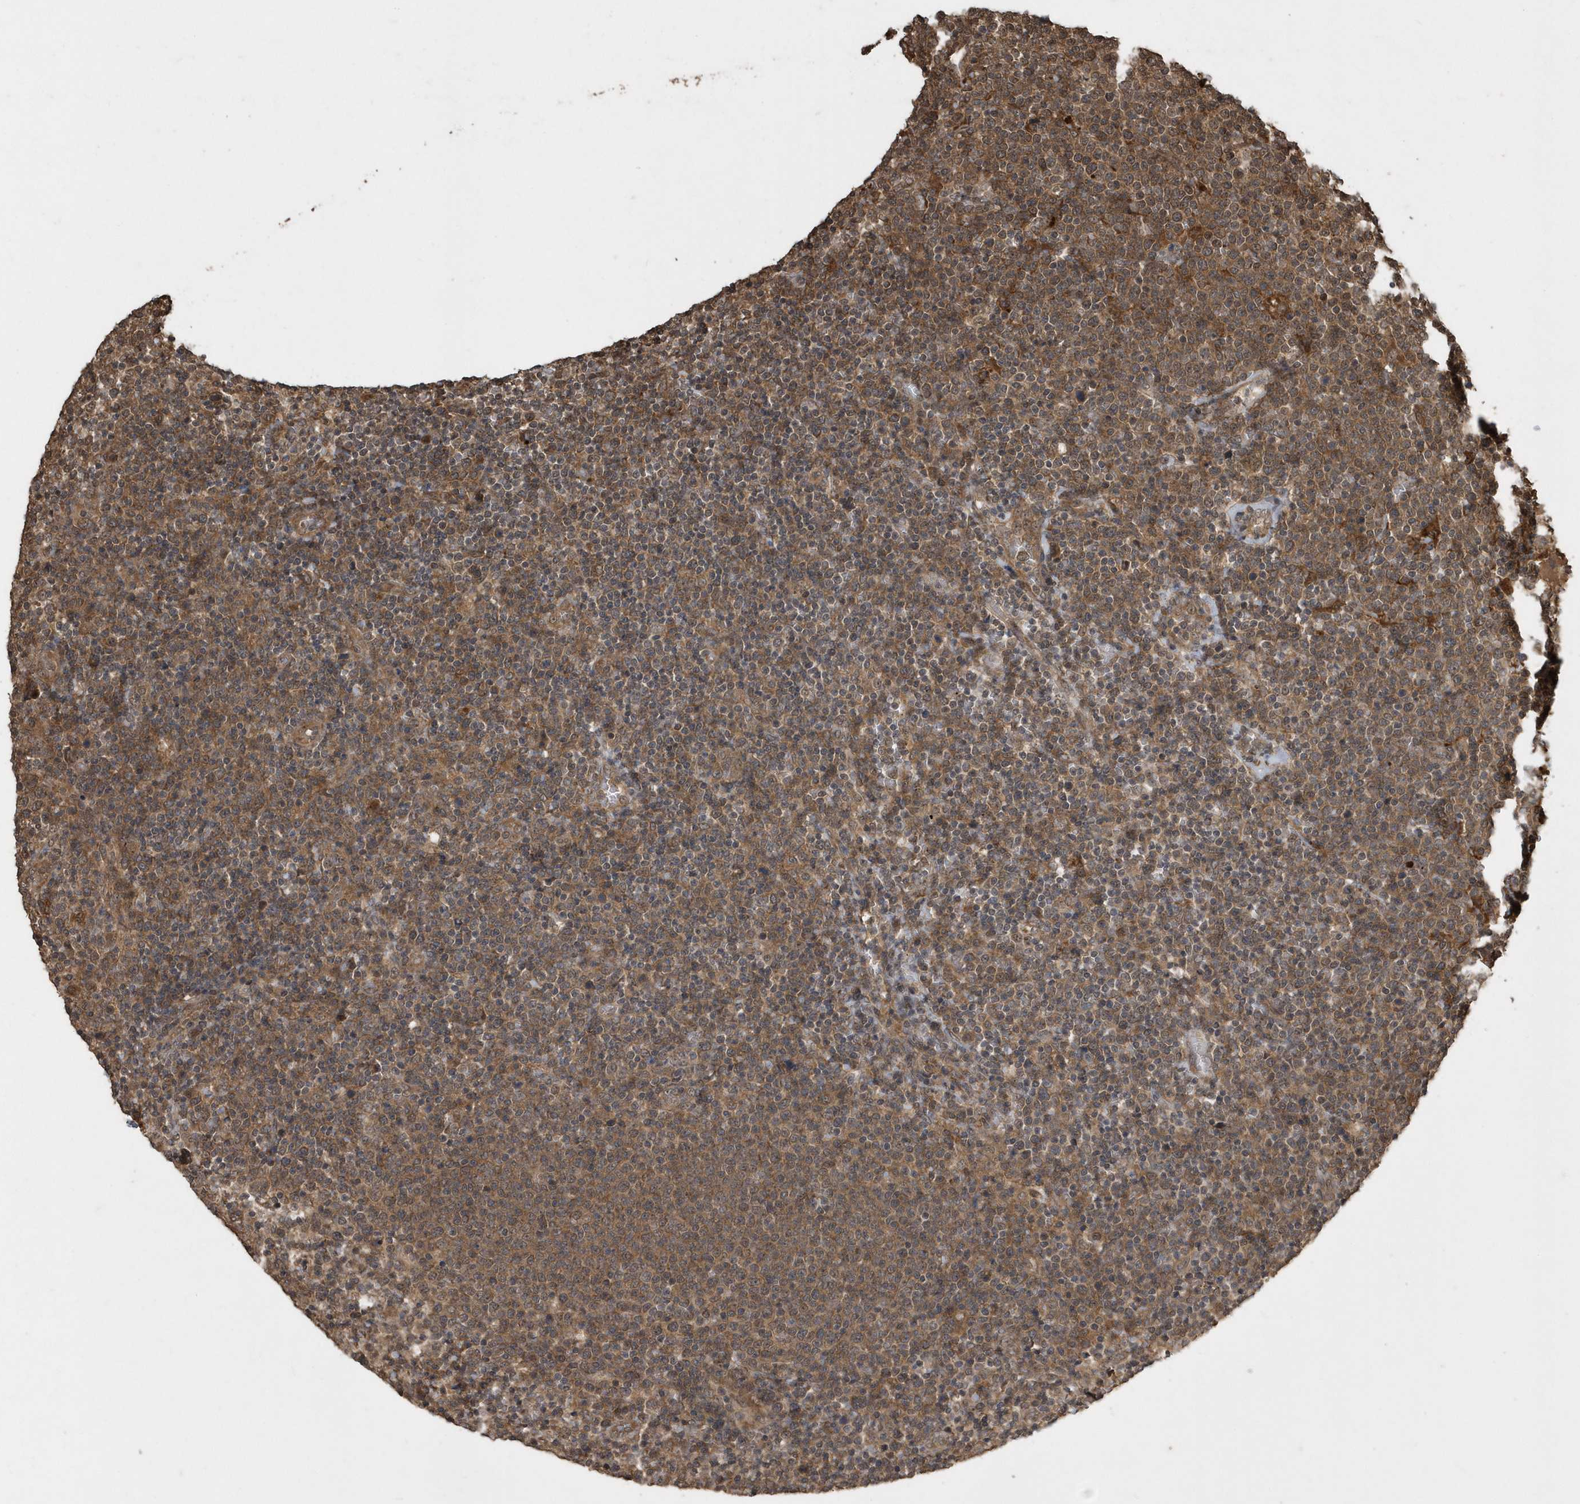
{"staining": {"intensity": "moderate", "quantity": "25%-75%", "location": "cytoplasmic/membranous"}, "tissue": "lymphoma", "cell_type": "Tumor cells", "image_type": "cancer", "snomed": [{"axis": "morphology", "description": "Malignant lymphoma, non-Hodgkin's type, High grade"}, {"axis": "topography", "description": "Lymph node"}], "caption": "Tumor cells exhibit medium levels of moderate cytoplasmic/membranous staining in about 25%-75% of cells in human high-grade malignant lymphoma, non-Hodgkin's type. The protein is stained brown, and the nuclei are stained in blue (DAB IHC with brightfield microscopy, high magnification).", "gene": "WASHC5", "patient": {"sex": "male", "age": 61}}